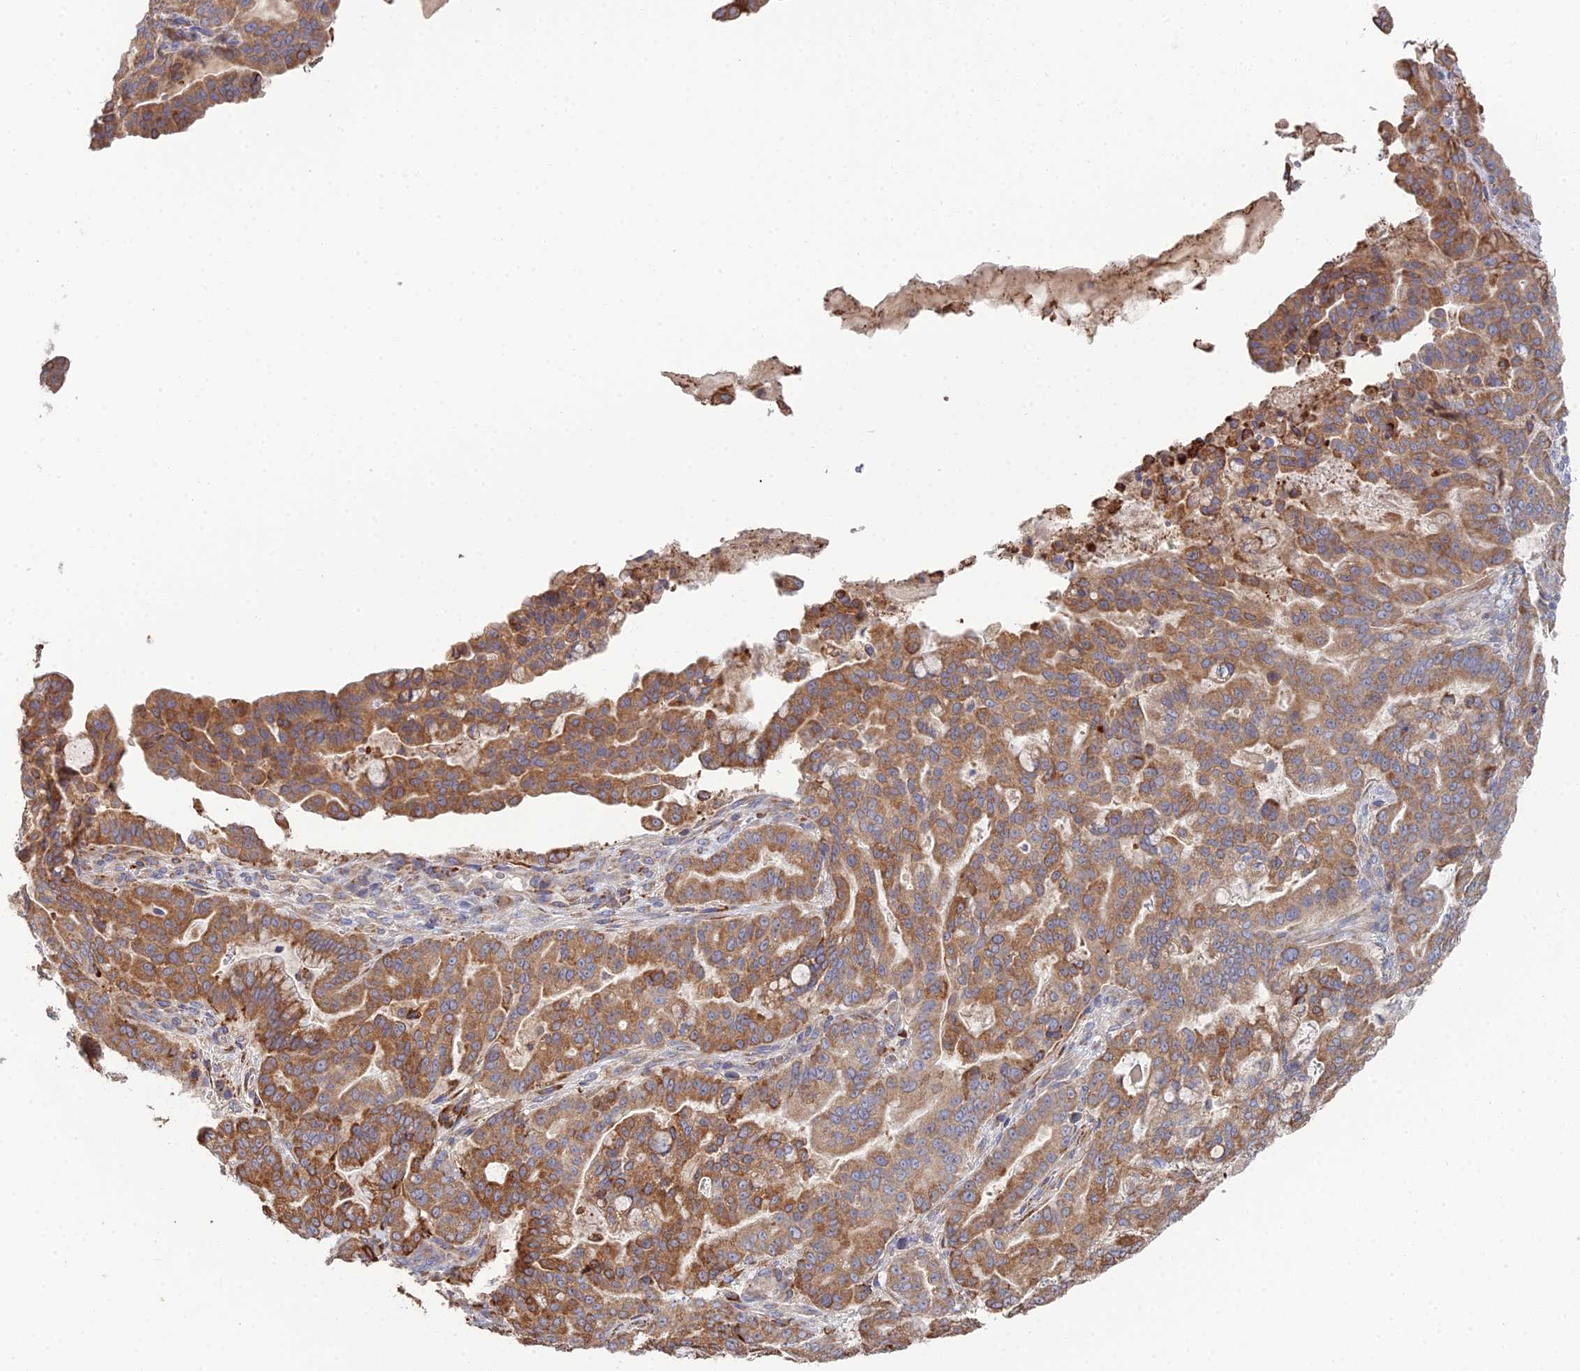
{"staining": {"intensity": "moderate", "quantity": ">75%", "location": "cytoplasmic/membranous"}, "tissue": "pancreatic cancer", "cell_type": "Tumor cells", "image_type": "cancer", "snomed": [{"axis": "morphology", "description": "Adenocarcinoma, NOS"}, {"axis": "topography", "description": "Pancreas"}], "caption": "Pancreatic cancer tissue reveals moderate cytoplasmic/membranous expression in about >75% of tumor cells, visualized by immunohistochemistry. (DAB (3,3'-diaminobenzidine) IHC with brightfield microscopy, high magnification).", "gene": "TRAPPC6A", "patient": {"sex": "male", "age": 63}}